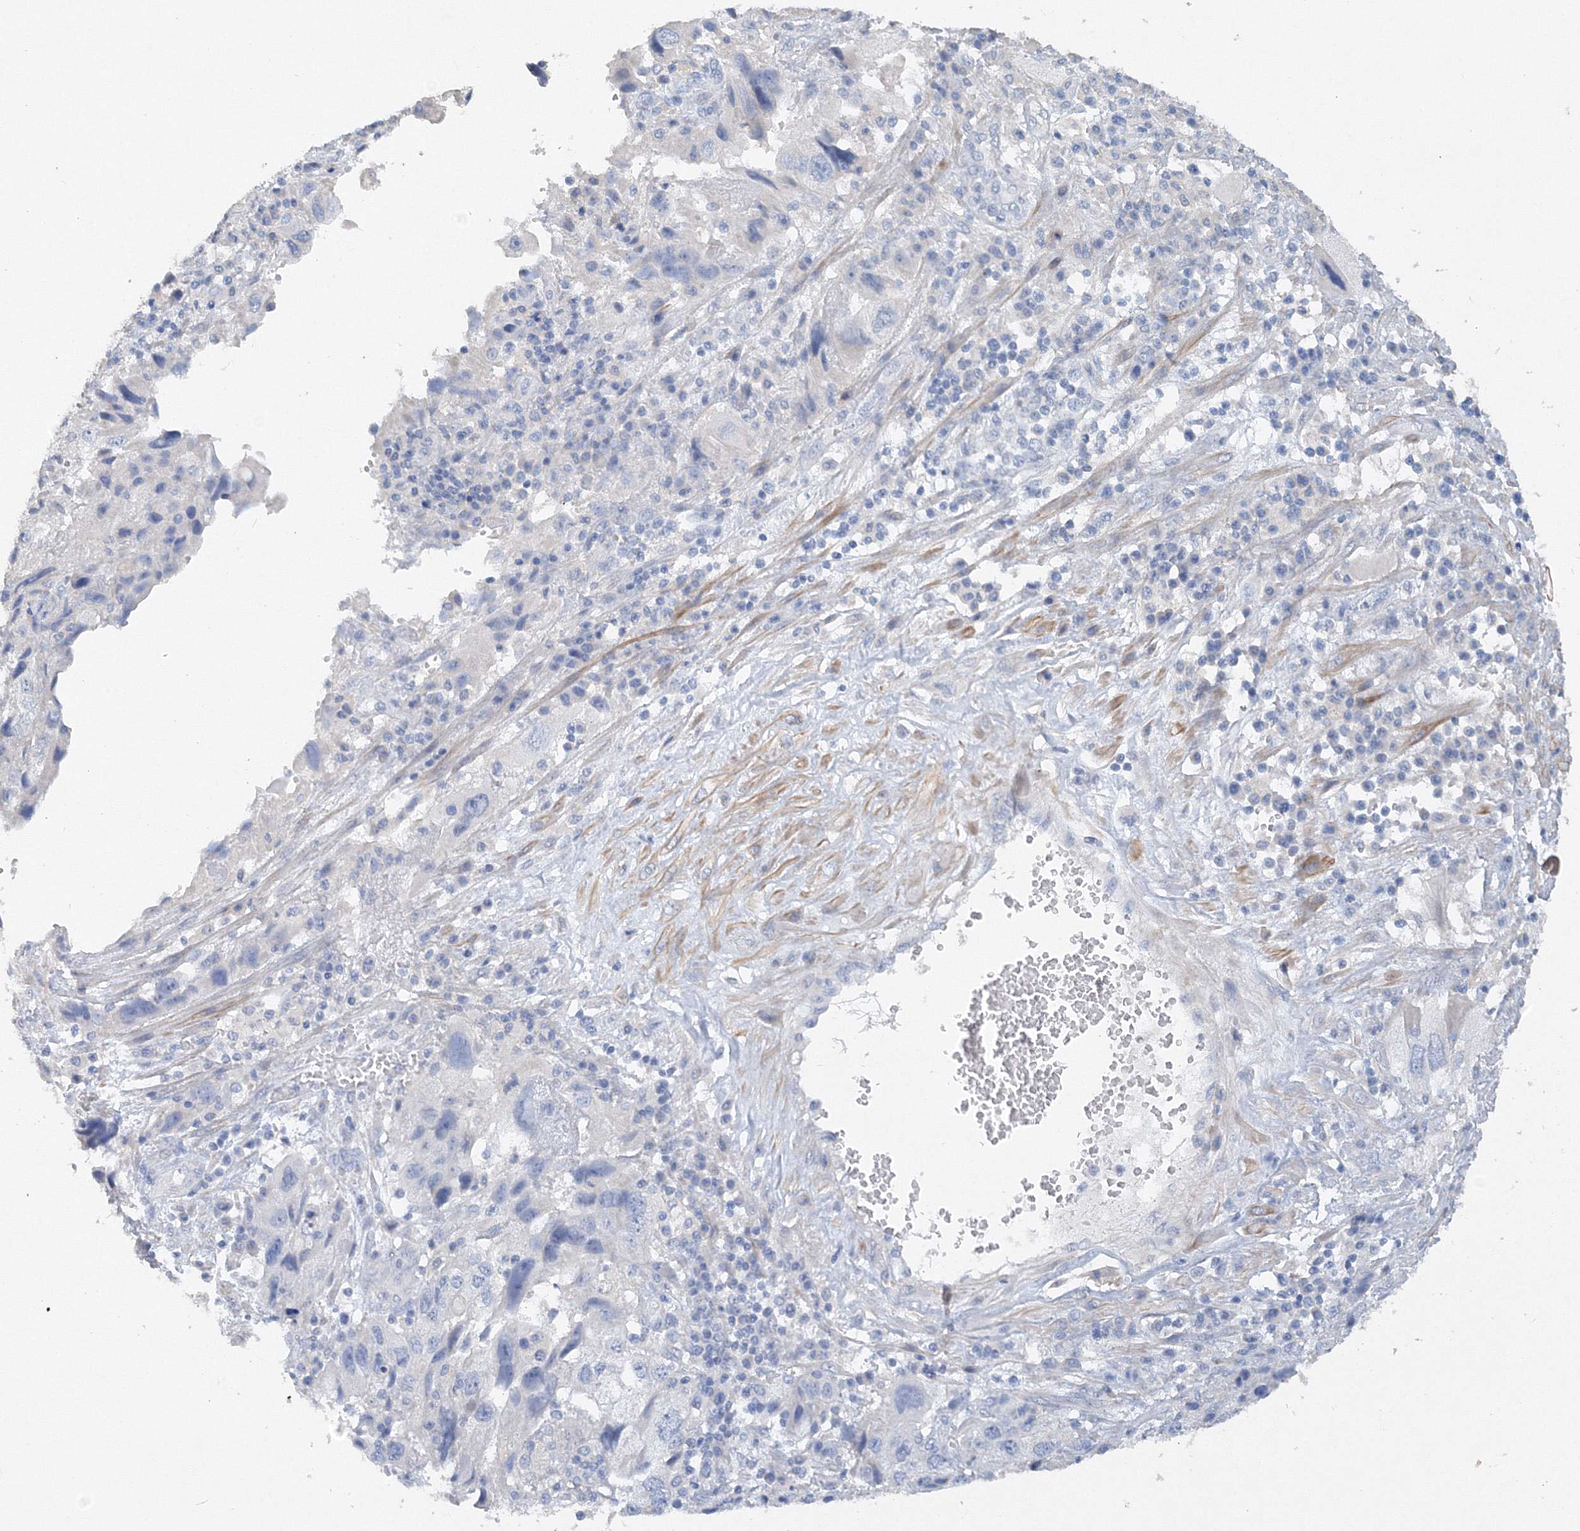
{"staining": {"intensity": "negative", "quantity": "none", "location": "none"}, "tissue": "endometrial cancer", "cell_type": "Tumor cells", "image_type": "cancer", "snomed": [{"axis": "morphology", "description": "Adenocarcinoma, NOS"}, {"axis": "topography", "description": "Endometrium"}], "caption": "High magnification brightfield microscopy of endometrial cancer stained with DAB (3,3'-diaminobenzidine) (brown) and counterstained with hematoxylin (blue): tumor cells show no significant expression. Nuclei are stained in blue.", "gene": "OSBPL6", "patient": {"sex": "female", "age": 49}}